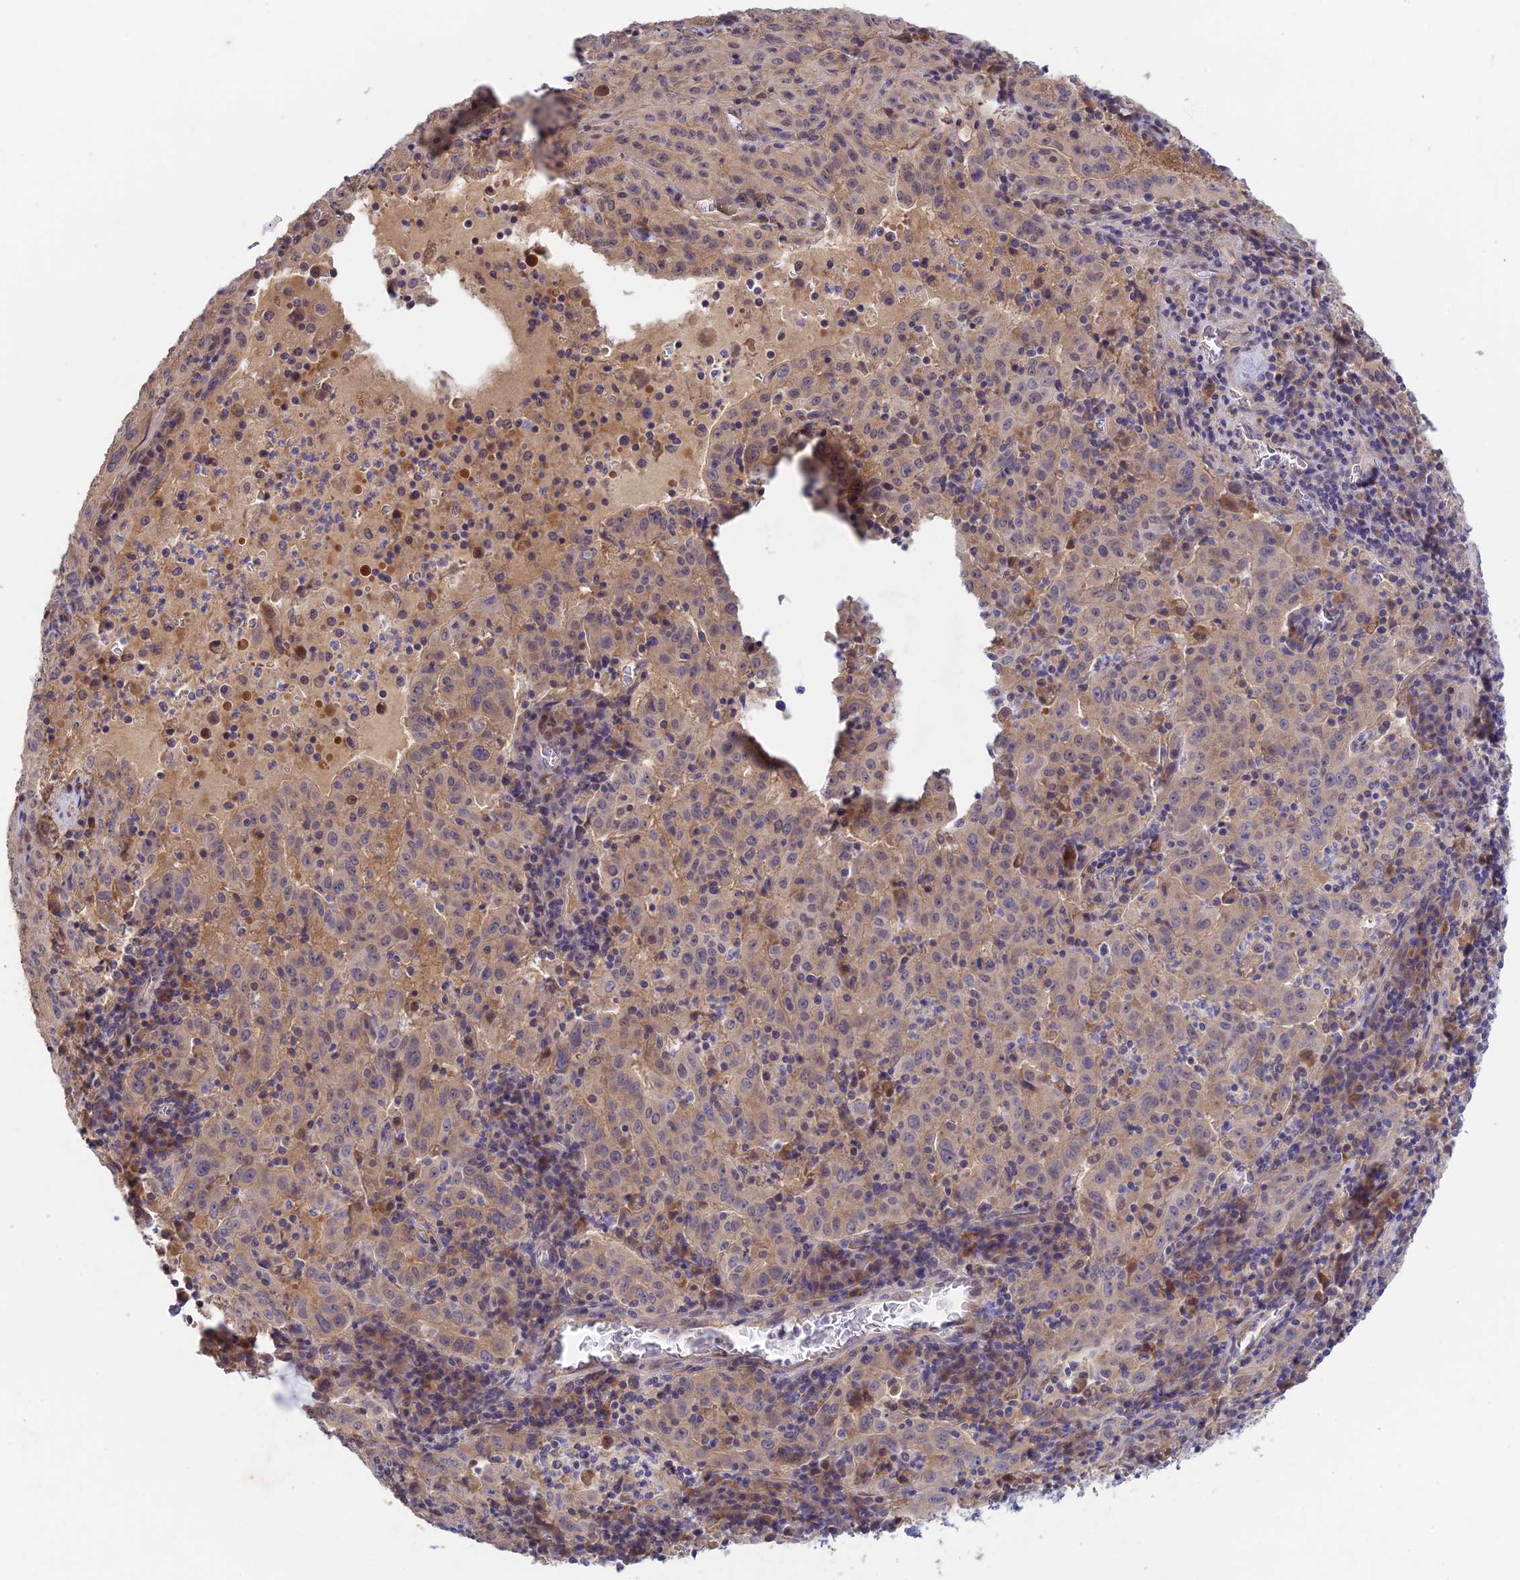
{"staining": {"intensity": "weak", "quantity": "25%-75%", "location": "cytoplasmic/membranous"}, "tissue": "pancreatic cancer", "cell_type": "Tumor cells", "image_type": "cancer", "snomed": [{"axis": "morphology", "description": "Adenocarcinoma, NOS"}, {"axis": "topography", "description": "Pancreas"}], "caption": "DAB immunohistochemical staining of human pancreatic cancer (adenocarcinoma) displays weak cytoplasmic/membranous protein positivity in approximately 25%-75% of tumor cells.", "gene": "CWH43", "patient": {"sex": "male", "age": 63}}